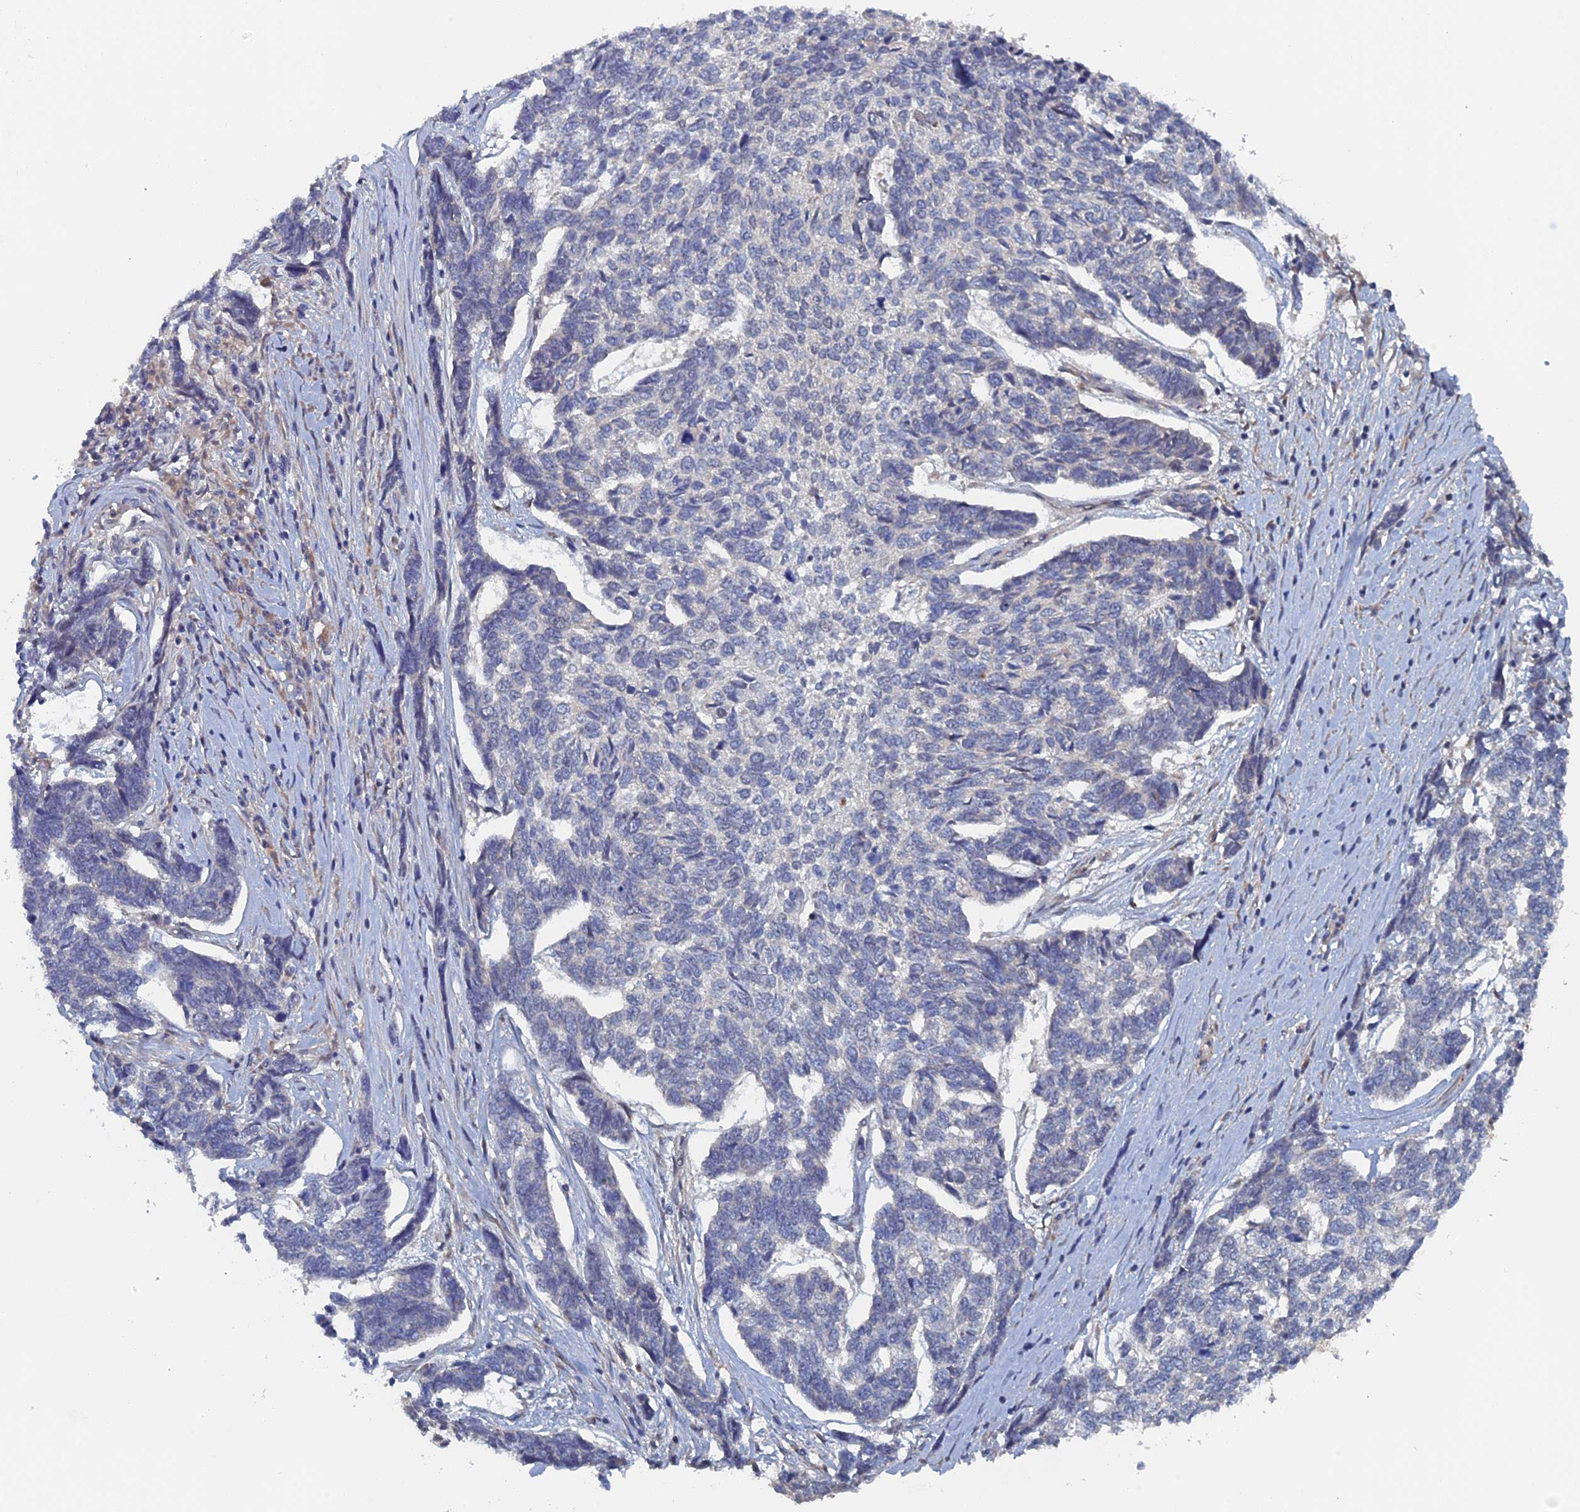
{"staining": {"intensity": "negative", "quantity": "none", "location": "none"}, "tissue": "skin cancer", "cell_type": "Tumor cells", "image_type": "cancer", "snomed": [{"axis": "morphology", "description": "Basal cell carcinoma"}, {"axis": "topography", "description": "Skin"}], "caption": "An immunohistochemistry image of skin cancer is shown. There is no staining in tumor cells of skin cancer.", "gene": "ELOVL6", "patient": {"sex": "female", "age": 65}}